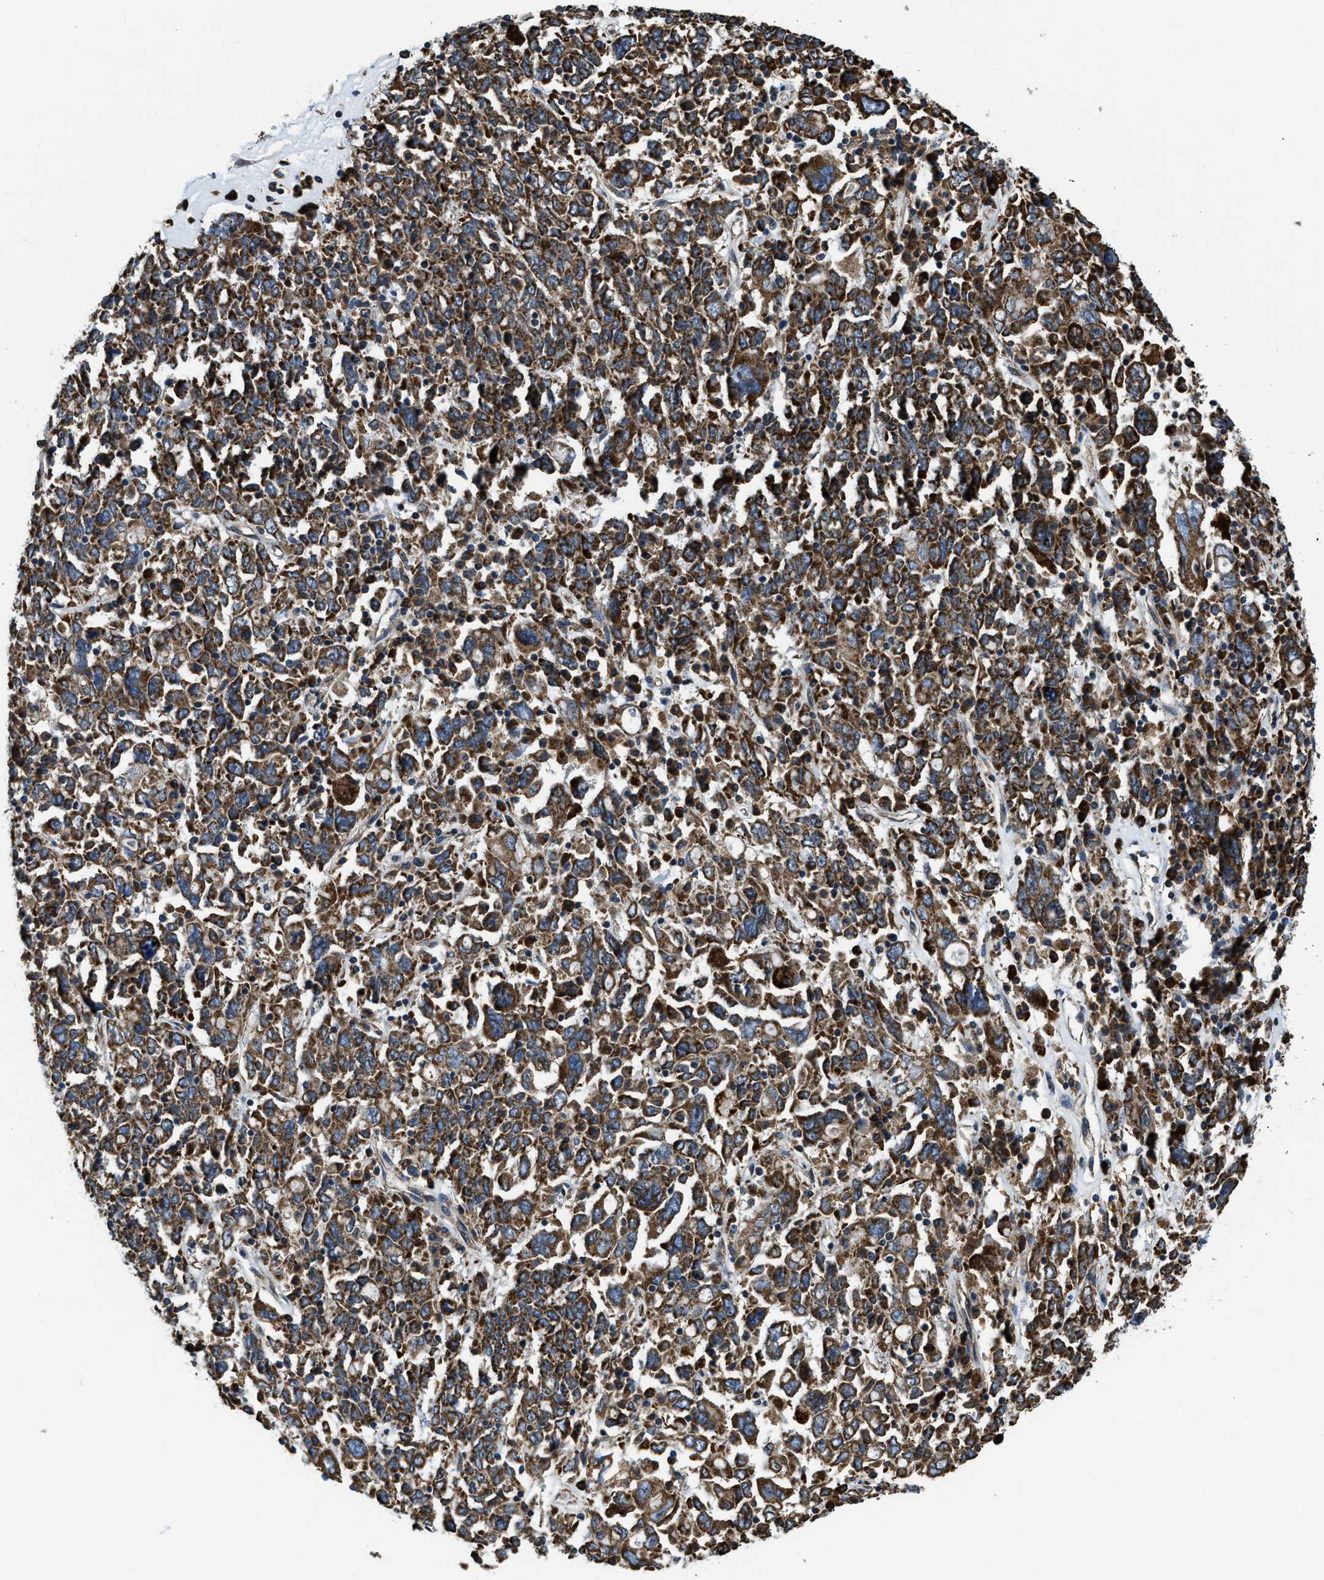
{"staining": {"intensity": "strong", "quantity": ">75%", "location": "cytoplasmic/membranous"}, "tissue": "ovarian cancer", "cell_type": "Tumor cells", "image_type": "cancer", "snomed": [{"axis": "morphology", "description": "Carcinoma, endometroid"}, {"axis": "topography", "description": "Ovary"}], "caption": "A micrograph of human endometroid carcinoma (ovarian) stained for a protein reveals strong cytoplasmic/membranous brown staining in tumor cells.", "gene": "CSPG4", "patient": {"sex": "female", "age": 62}}